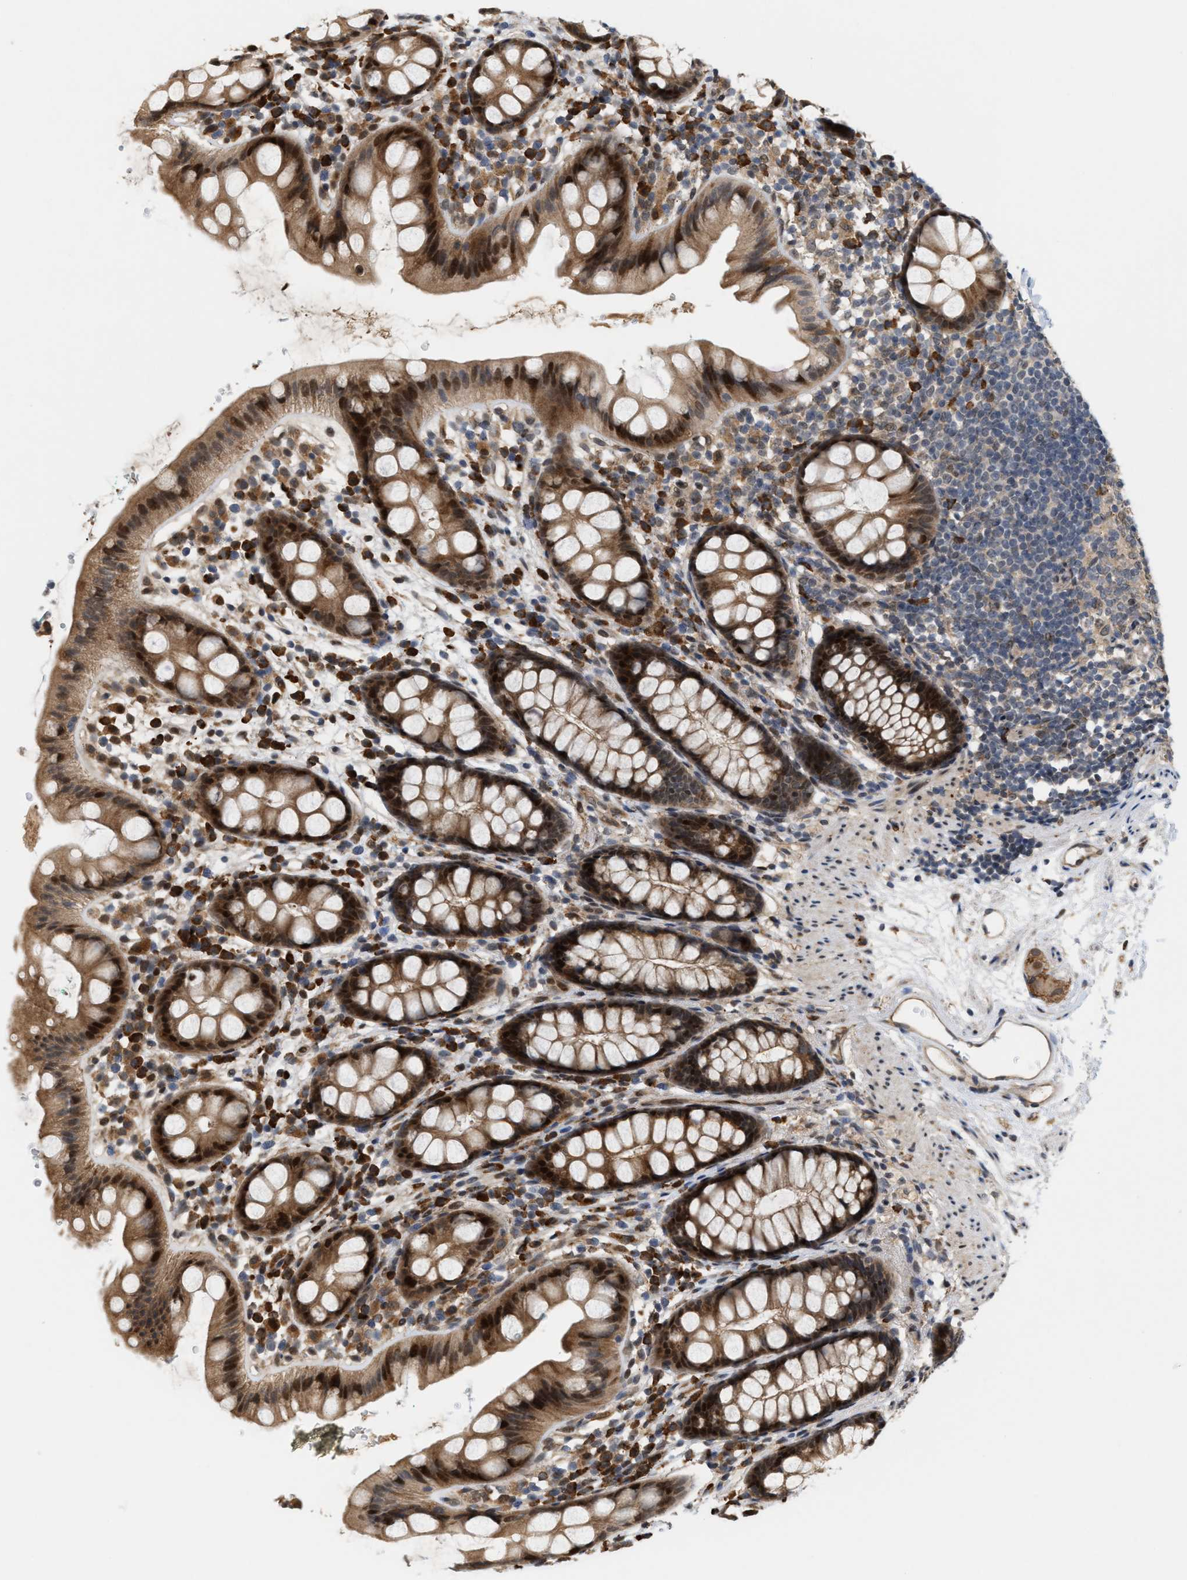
{"staining": {"intensity": "strong", "quantity": ">75%", "location": "cytoplasmic/membranous"}, "tissue": "rectum", "cell_type": "Glandular cells", "image_type": "normal", "snomed": [{"axis": "morphology", "description": "Normal tissue, NOS"}, {"axis": "topography", "description": "Rectum"}], "caption": "Glandular cells demonstrate high levels of strong cytoplasmic/membranous staining in about >75% of cells in normal rectum.", "gene": "MFSD6", "patient": {"sex": "female", "age": 65}}